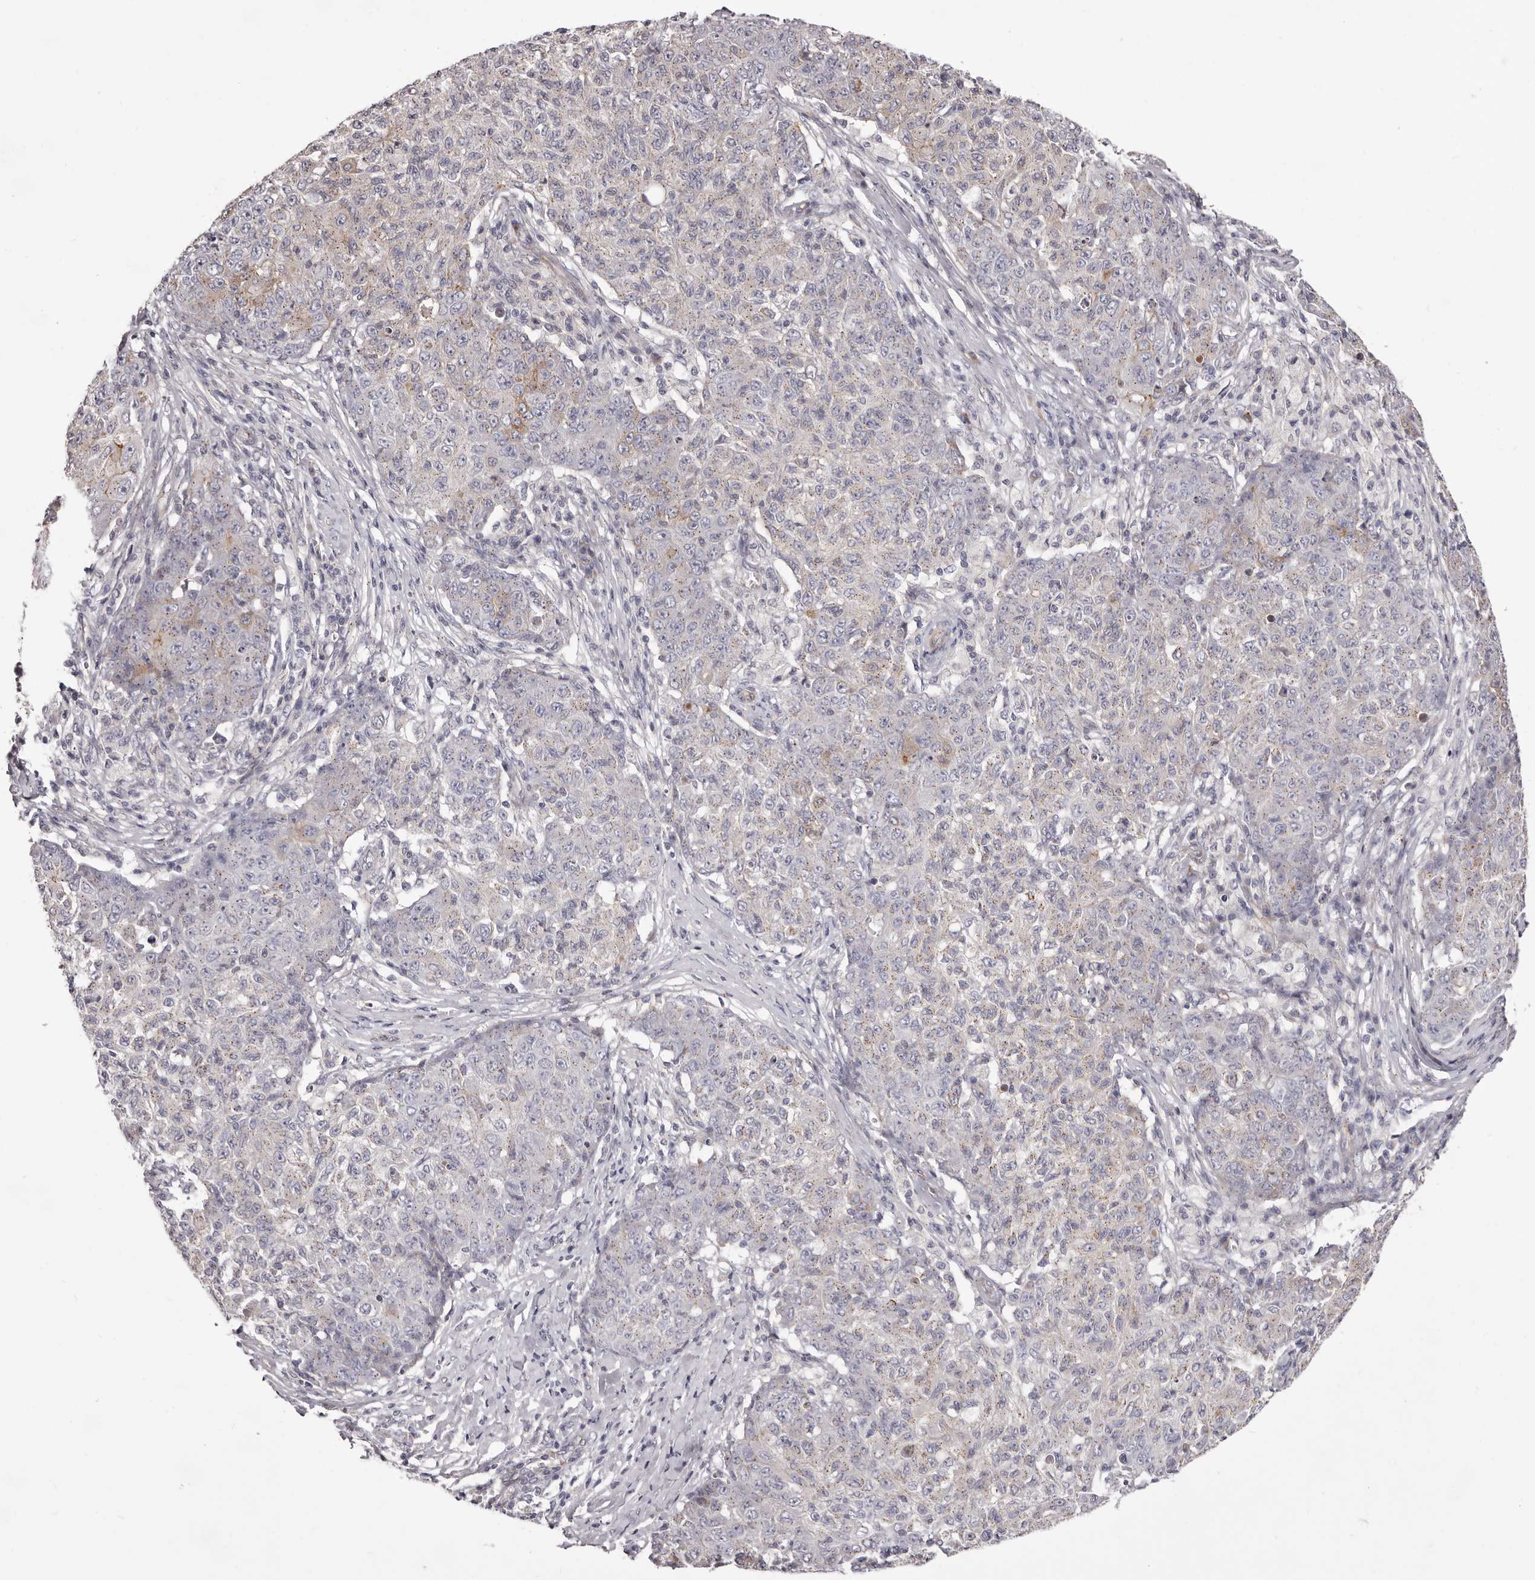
{"staining": {"intensity": "weak", "quantity": "<25%", "location": "cytoplasmic/membranous"}, "tissue": "ovarian cancer", "cell_type": "Tumor cells", "image_type": "cancer", "snomed": [{"axis": "morphology", "description": "Carcinoma, endometroid"}, {"axis": "topography", "description": "Ovary"}], "caption": "There is no significant expression in tumor cells of endometroid carcinoma (ovarian).", "gene": "PEG10", "patient": {"sex": "female", "age": 42}}